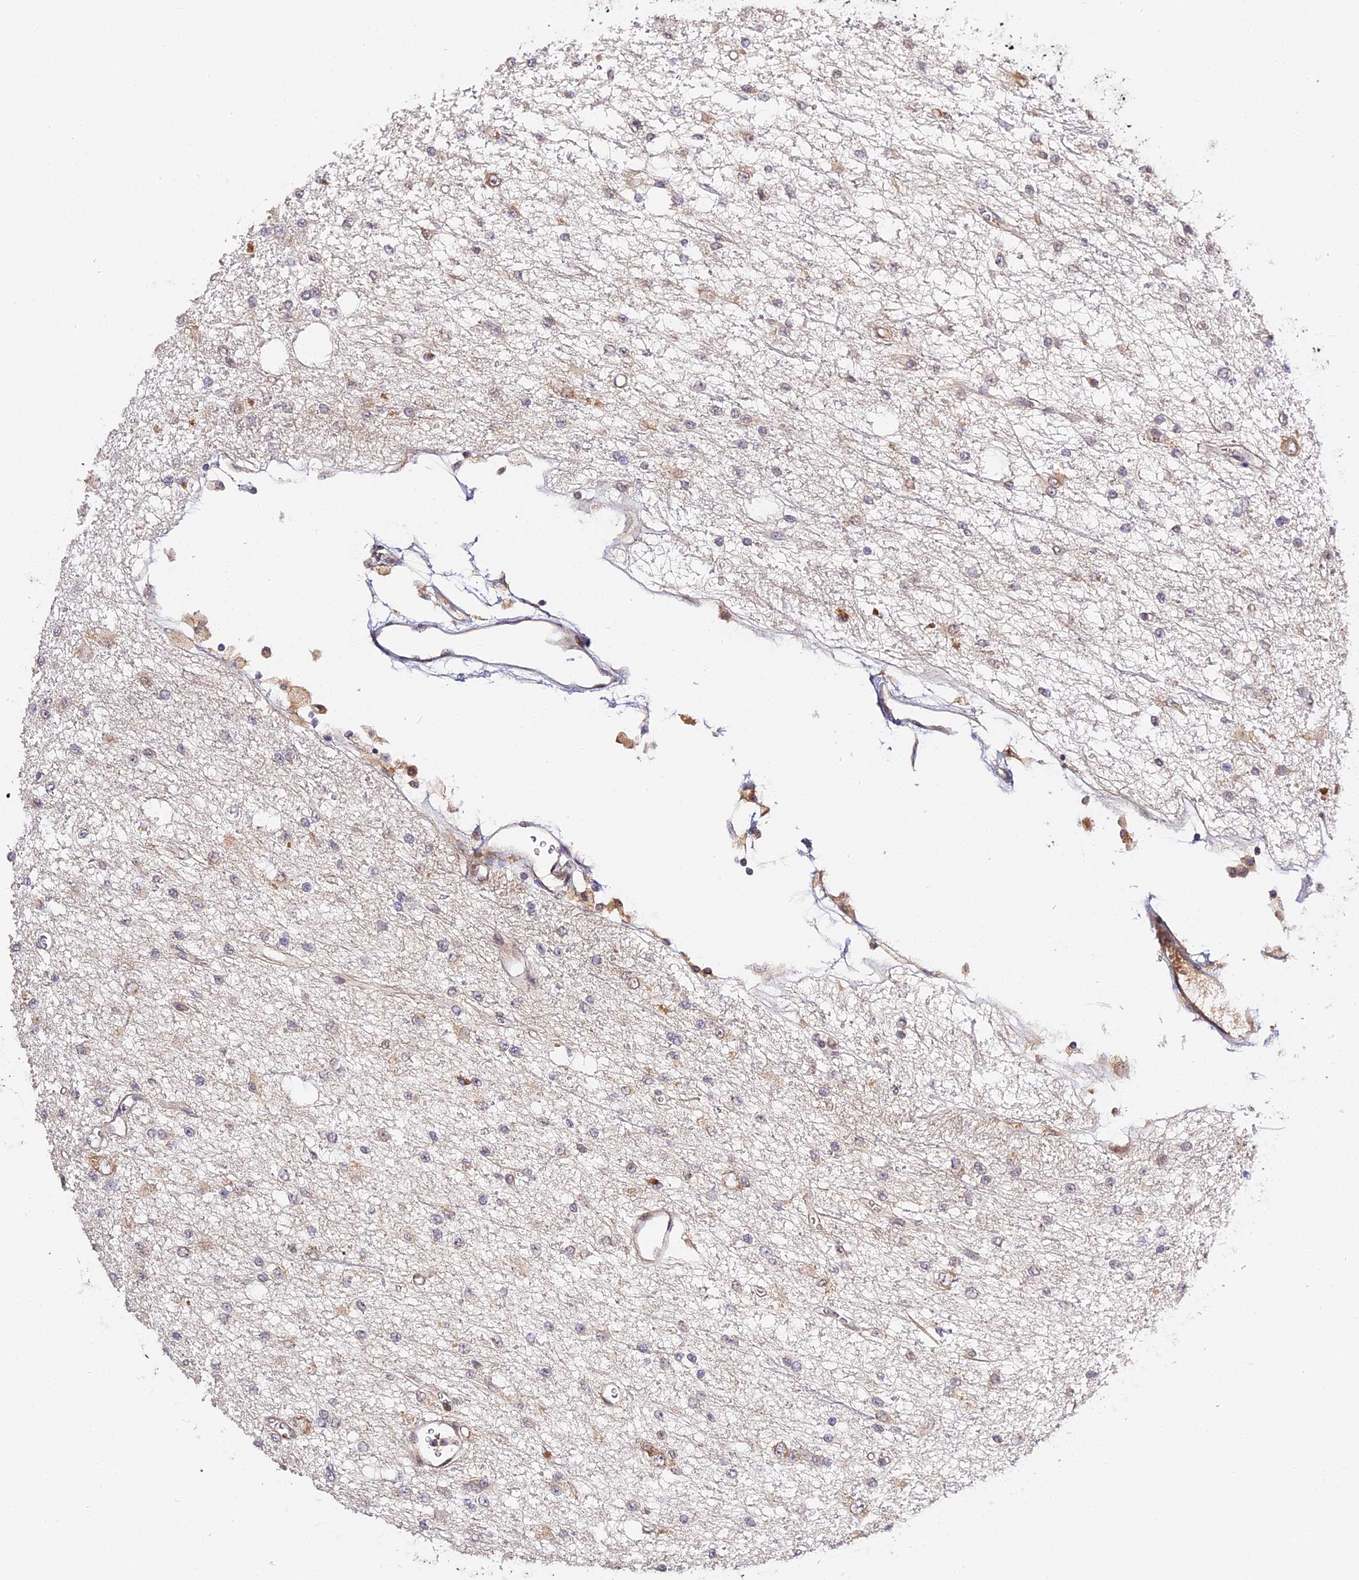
{"staining": {"intensity": "negative", "quantity": "none", "location": "none"}, "tissue": "glioma", "cell_type": "Tumor cells", "image_type": "cancer", "snomed": [{"axis": "morphology", "description": "Glioma, malignant, Low grade"}, {"axis": "topography", "description": "Brain"}], "caption": "Immunohistochemistry (IHC) of glioma displays no staining in tumor cells.", "gene": "IMPACT", "patient": {"sex": "male", "age": 38}}